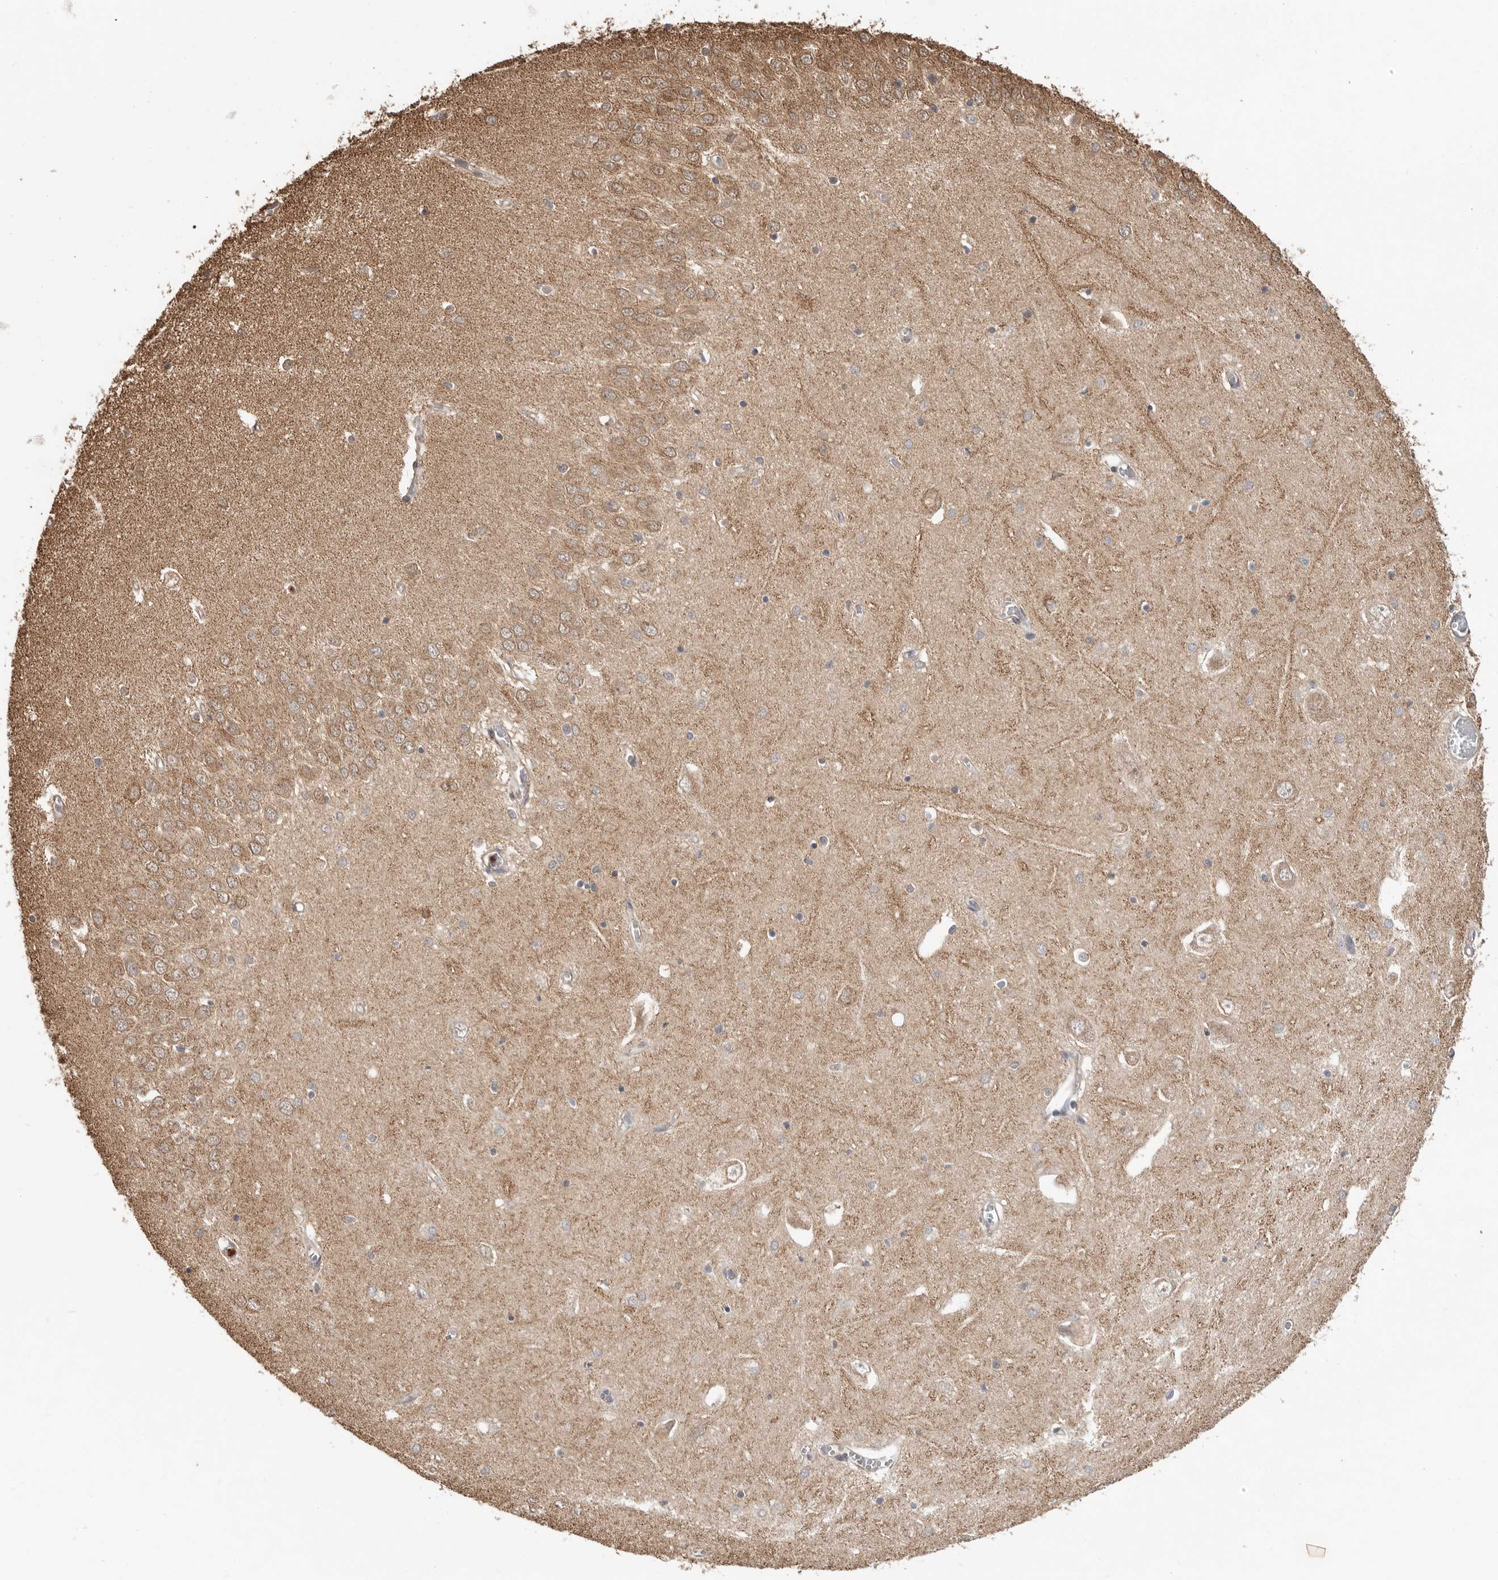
{"staining": {"intensity": "moderate", "quantity": "25%-75%", "location": "cytoplasmic/membranous"}, "tissue": "hippocampus", "cell_type": "Glial cells", "image_type": "normal", "snomed": [{"axis": "morphology", "description": "Normal tissue, NOS"}, {"axis": "topography", "description": "Hippocampus"}], "caption": "Normal hippocampus was stained to show a protein in brown. There is medium levels of moderate cytoplasmic/membranous expression in about 25%-75% of glial cells.", "gene": "GCNT2", "patient": {"sex": "male", "age": 70}}